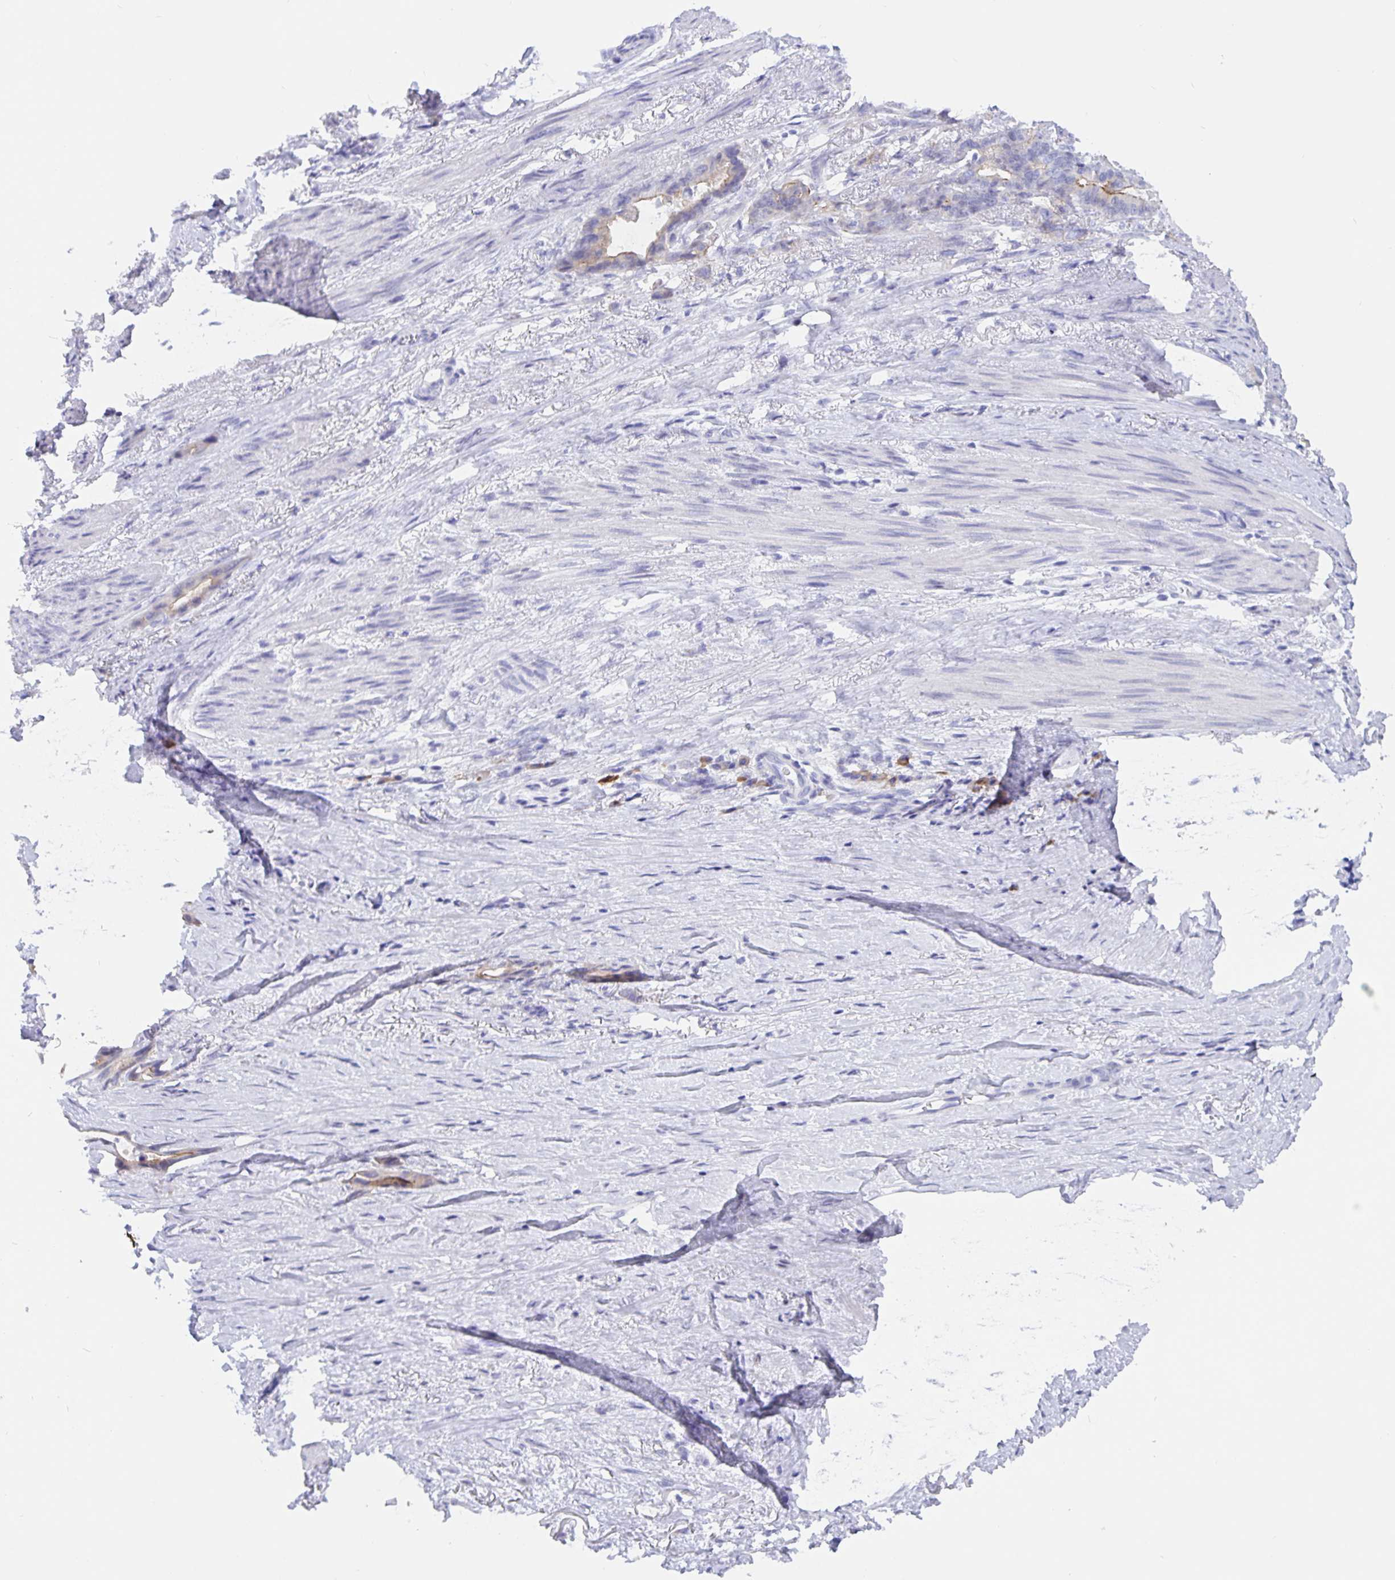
{"staining": {"intensity": "moderate", "quantity": "<25%", "location": "cytoplasmic/membranous"}, "tissue": "stomach cancer", "cell_type": "Tumor cells", "image_type": "cancer", "snomed": [{"axis": "morphology", "description": "Normal tissue, NOS"}, {"axis": "morphology", "description": "Adenocarcinoma, NOS"}, {"axis": "topography", "description": "Esophagus"}, {"axis": "topography", "description": "Stomach, upper"}], "caption": "A brown stain labels moderate cytoplasmic/membranous positivity of a protein in human stomach adenocarcinoma tumor cells.", "gene": "ERMN", "patient": {"sex": "male", "age": 62}}